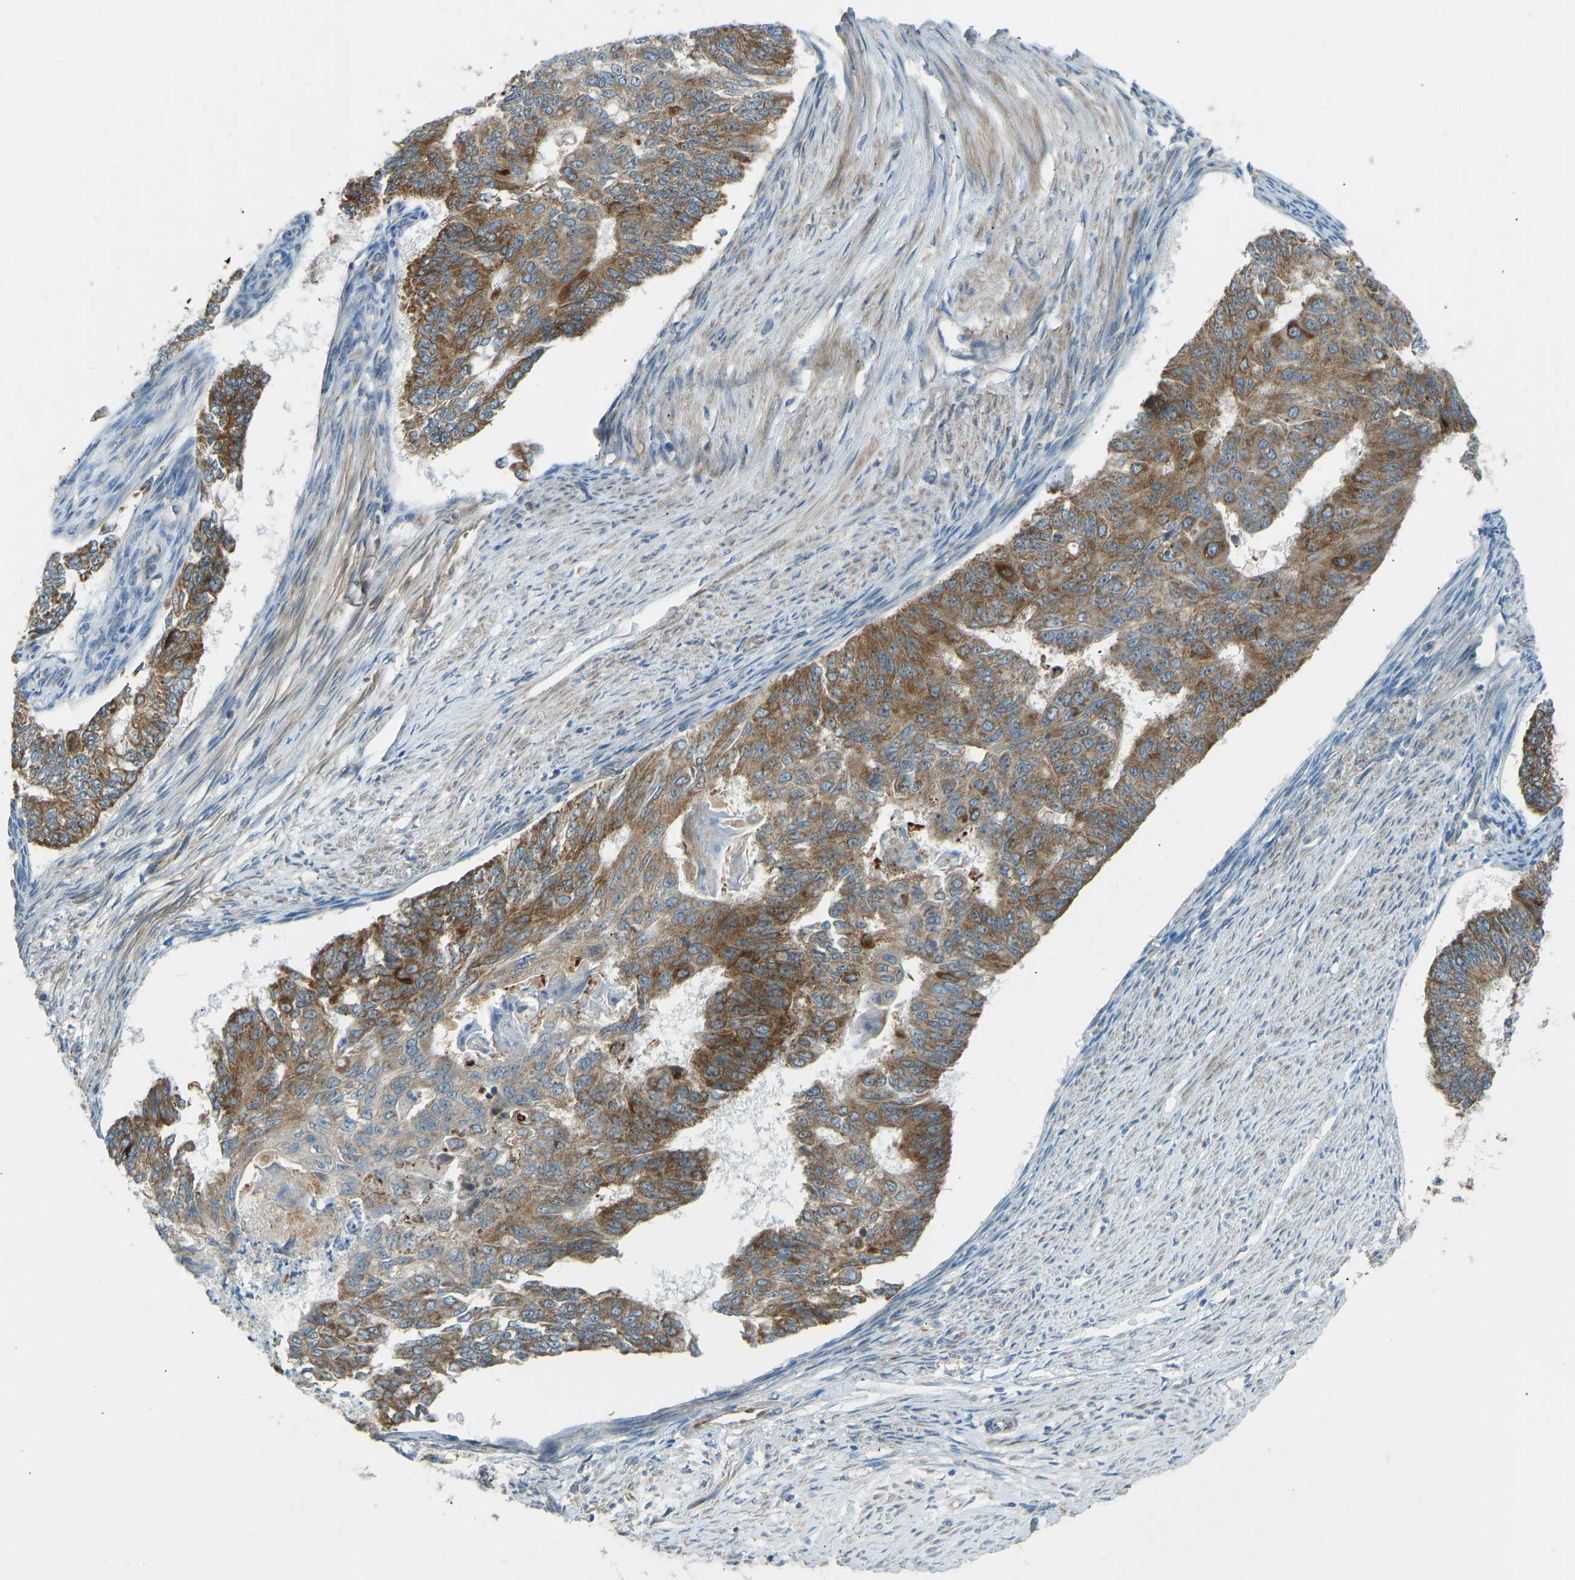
{"staining": {"intensity": "moderate", "quantity": ">75%", "location": "cytoplasmic/membranous"}, "tissue": "endometrial cancer", "cell_type": "Tumor cells", "image_type": "cancer", "snomed": [{"axis": "morphology", "description": "Adenocarcinoma, NOS"}, {"axis": "topography", "description": "Endometrium"}], "caption": "Adenocarcinoma (endometrial) stained with a protein marker reveals moderate staining in tumor cells.", "gene": "STAU2", "patient": {"sex": "female", "age": 32}}